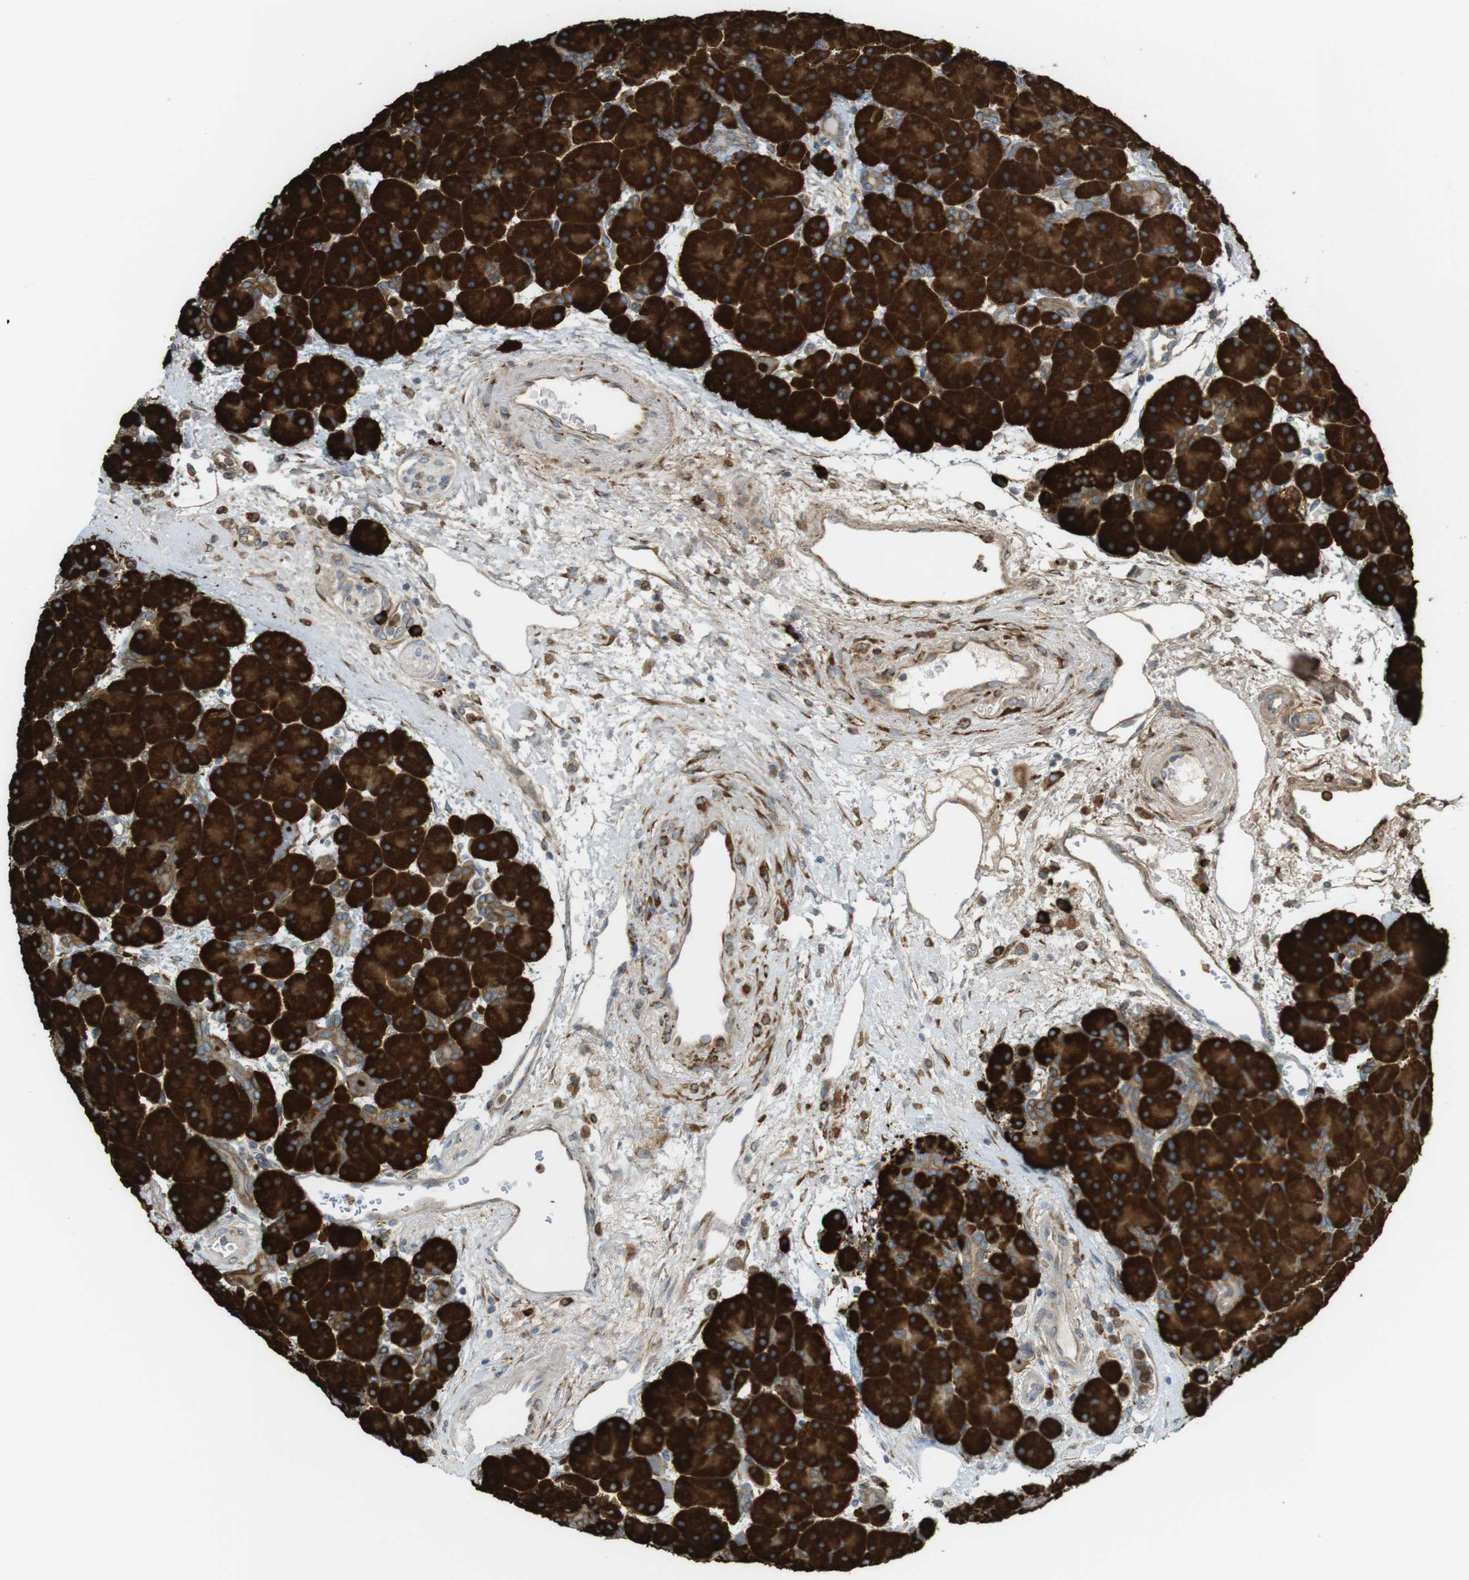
{"staining": {"intensity": "strong", "quantity": ">75%", "location": "nuclear"}, "tissue": "pancreas", "cell_type": "Exocrine glandular cells", "image_type": "normal", "snomed": [{"axis": "morphology", "description": "Normal tissue, NOS"}, {"axis": "topography", "description": "Pancreas"}], "caption": "This micrograph reveals unremarkable pancreas stained with immunohistochemistry (IHC) to label a protein in brown. The nuclear of exocrine glandular cells show strong positivity for the protein. Nuclei are counter-stained blue.", "gene": "MBOAT2", "patient": {"sex": "male", "age": 66}}